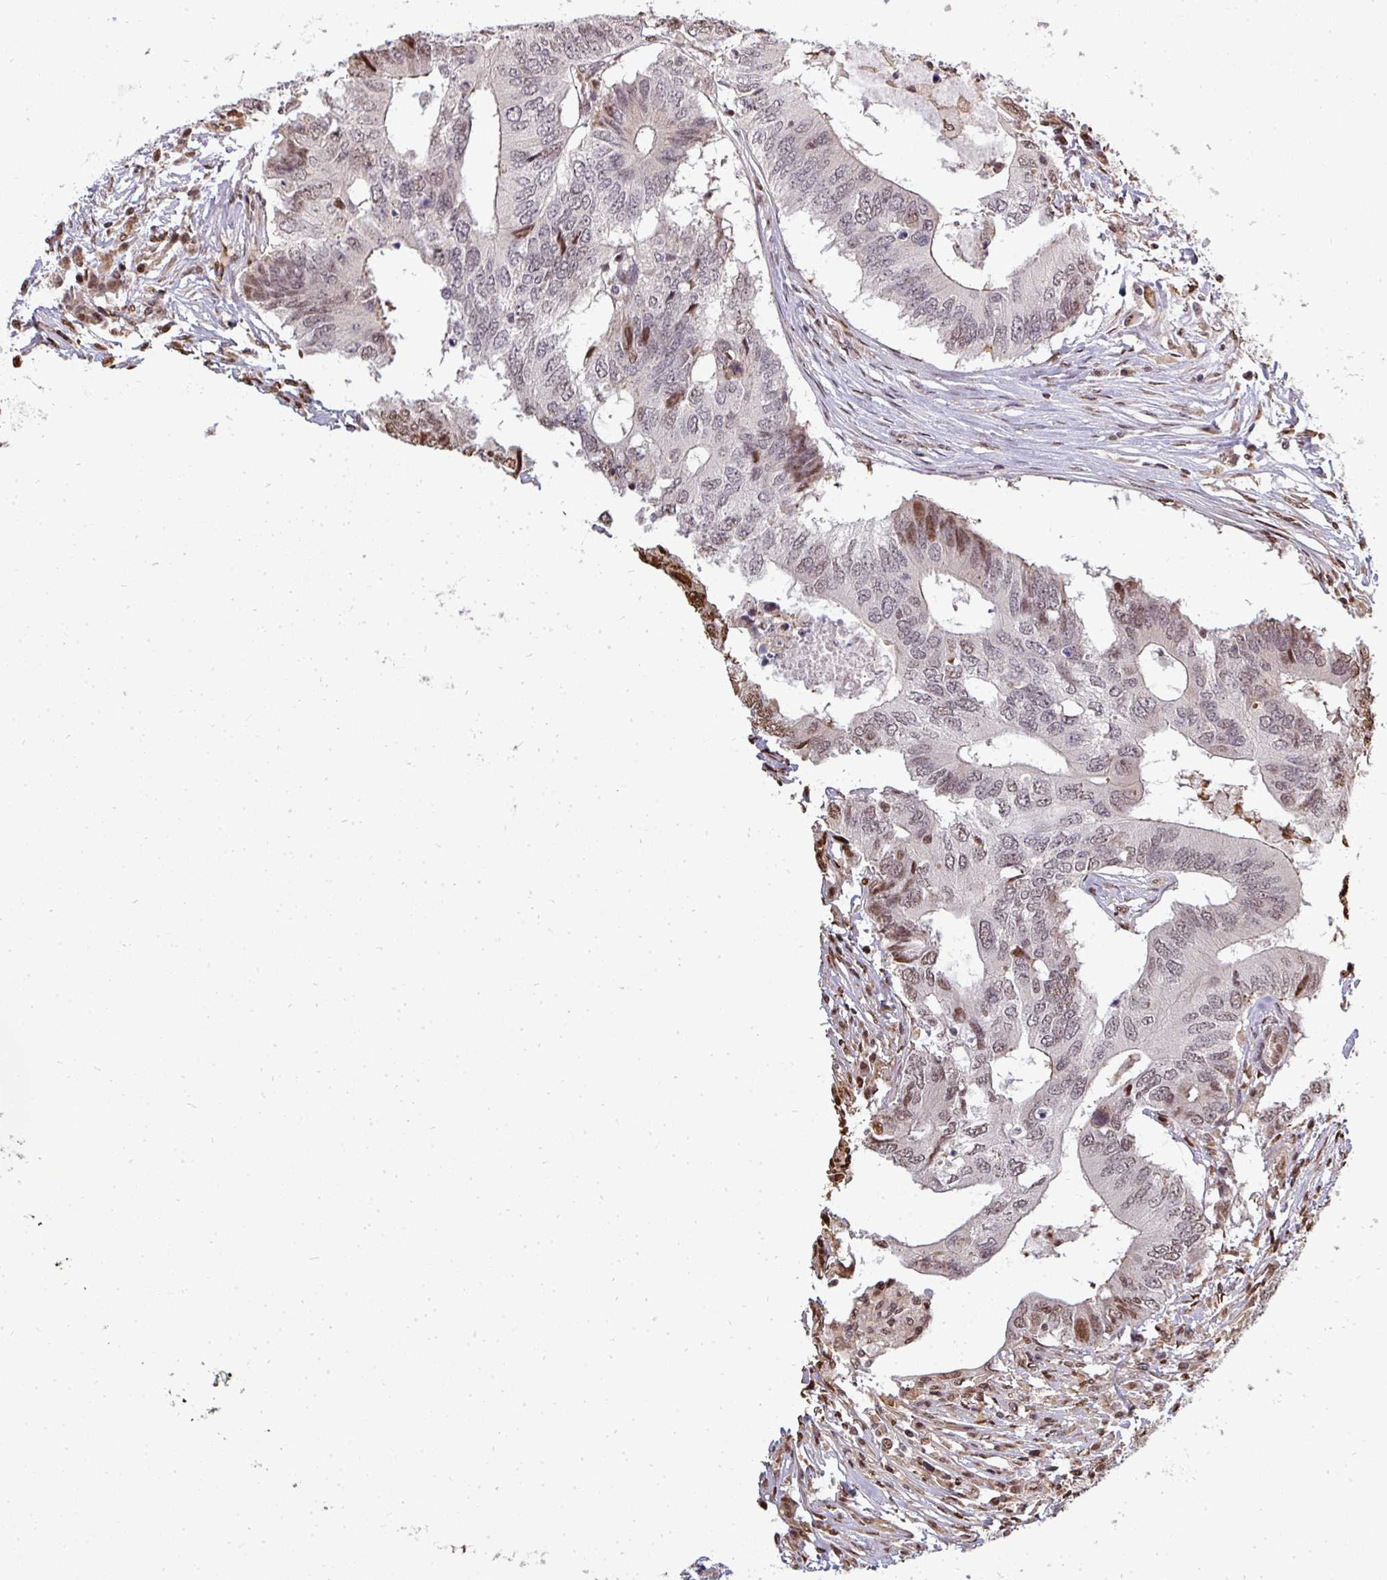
{"staining": {"intensity": "moderate", "quantity": "<25%", "location": "nuclear"}, "tissue": "colorectal cancer", "cell_type": "Tumor cells", "image_type": "cancer", "snomed": [{"axis": "morphology", "description": "Adenocarcinoma, NOS"}, {"axis": "topography", "description": "Colon"}], "caption": "Immunohistochemistry of colorectal cancer (adenocarcinoma) exhibits low levels of moderate nuclear positivity in approximately <25% of tumor cells.", "gene": "PATZ1", "patient": {"sex": "male", "age": 71}}